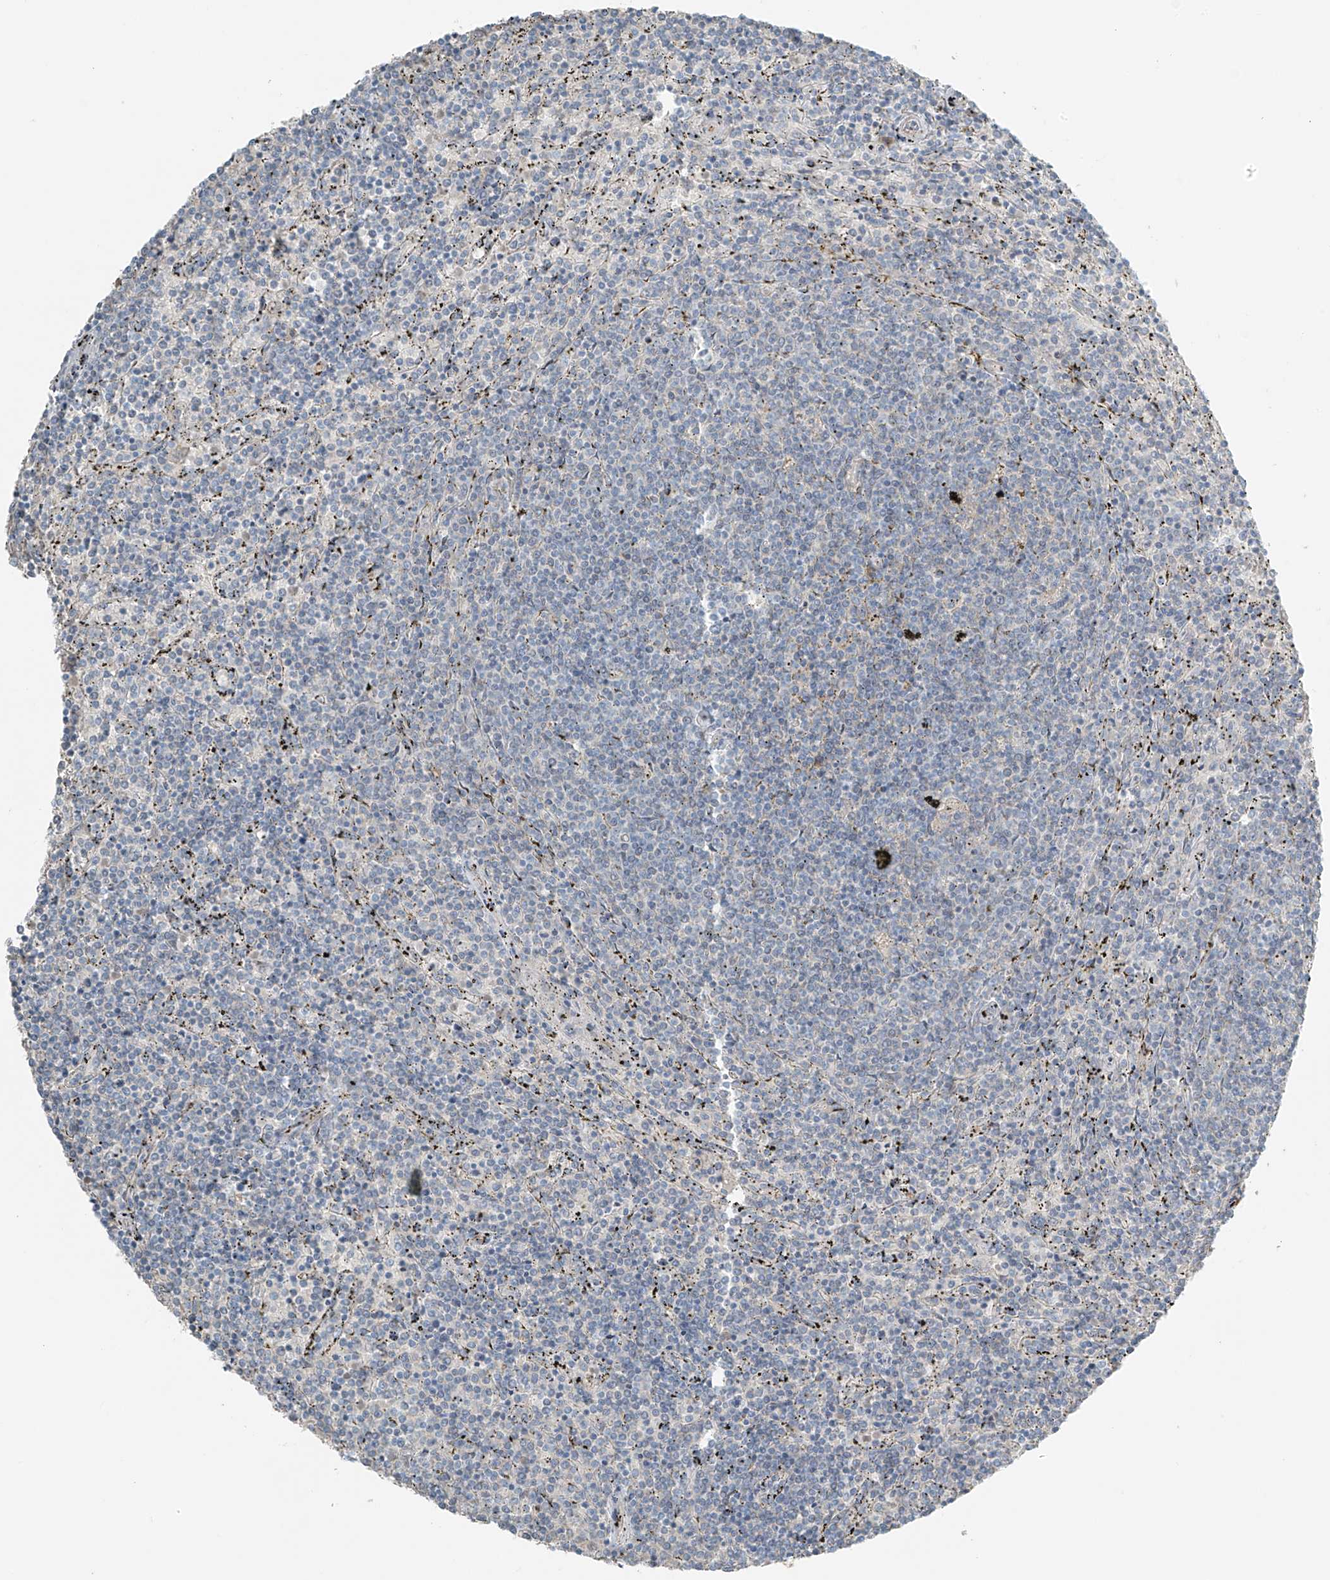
{"staining": {"intensity": "negative", "quantity": "none", "location": "none"}, "tissue": "lymphoma", "cell_type": "Tumor cells", "image_type": "cancer", "snomed": [{"axis": "morphology", "description": "Malignant lymphoma, non-Hodgkin's type, Low grade"}, {"axis": "topography", "description": "Spleen"}], "caption": "This is an immunohistochemistry histopathology image of human low-grade malignant lymphoma, non-Hodgkin's type. There is no positivity in tumor cells.", "gene": "FAM131C", "patient": {"sex": "female", "age": 50}}